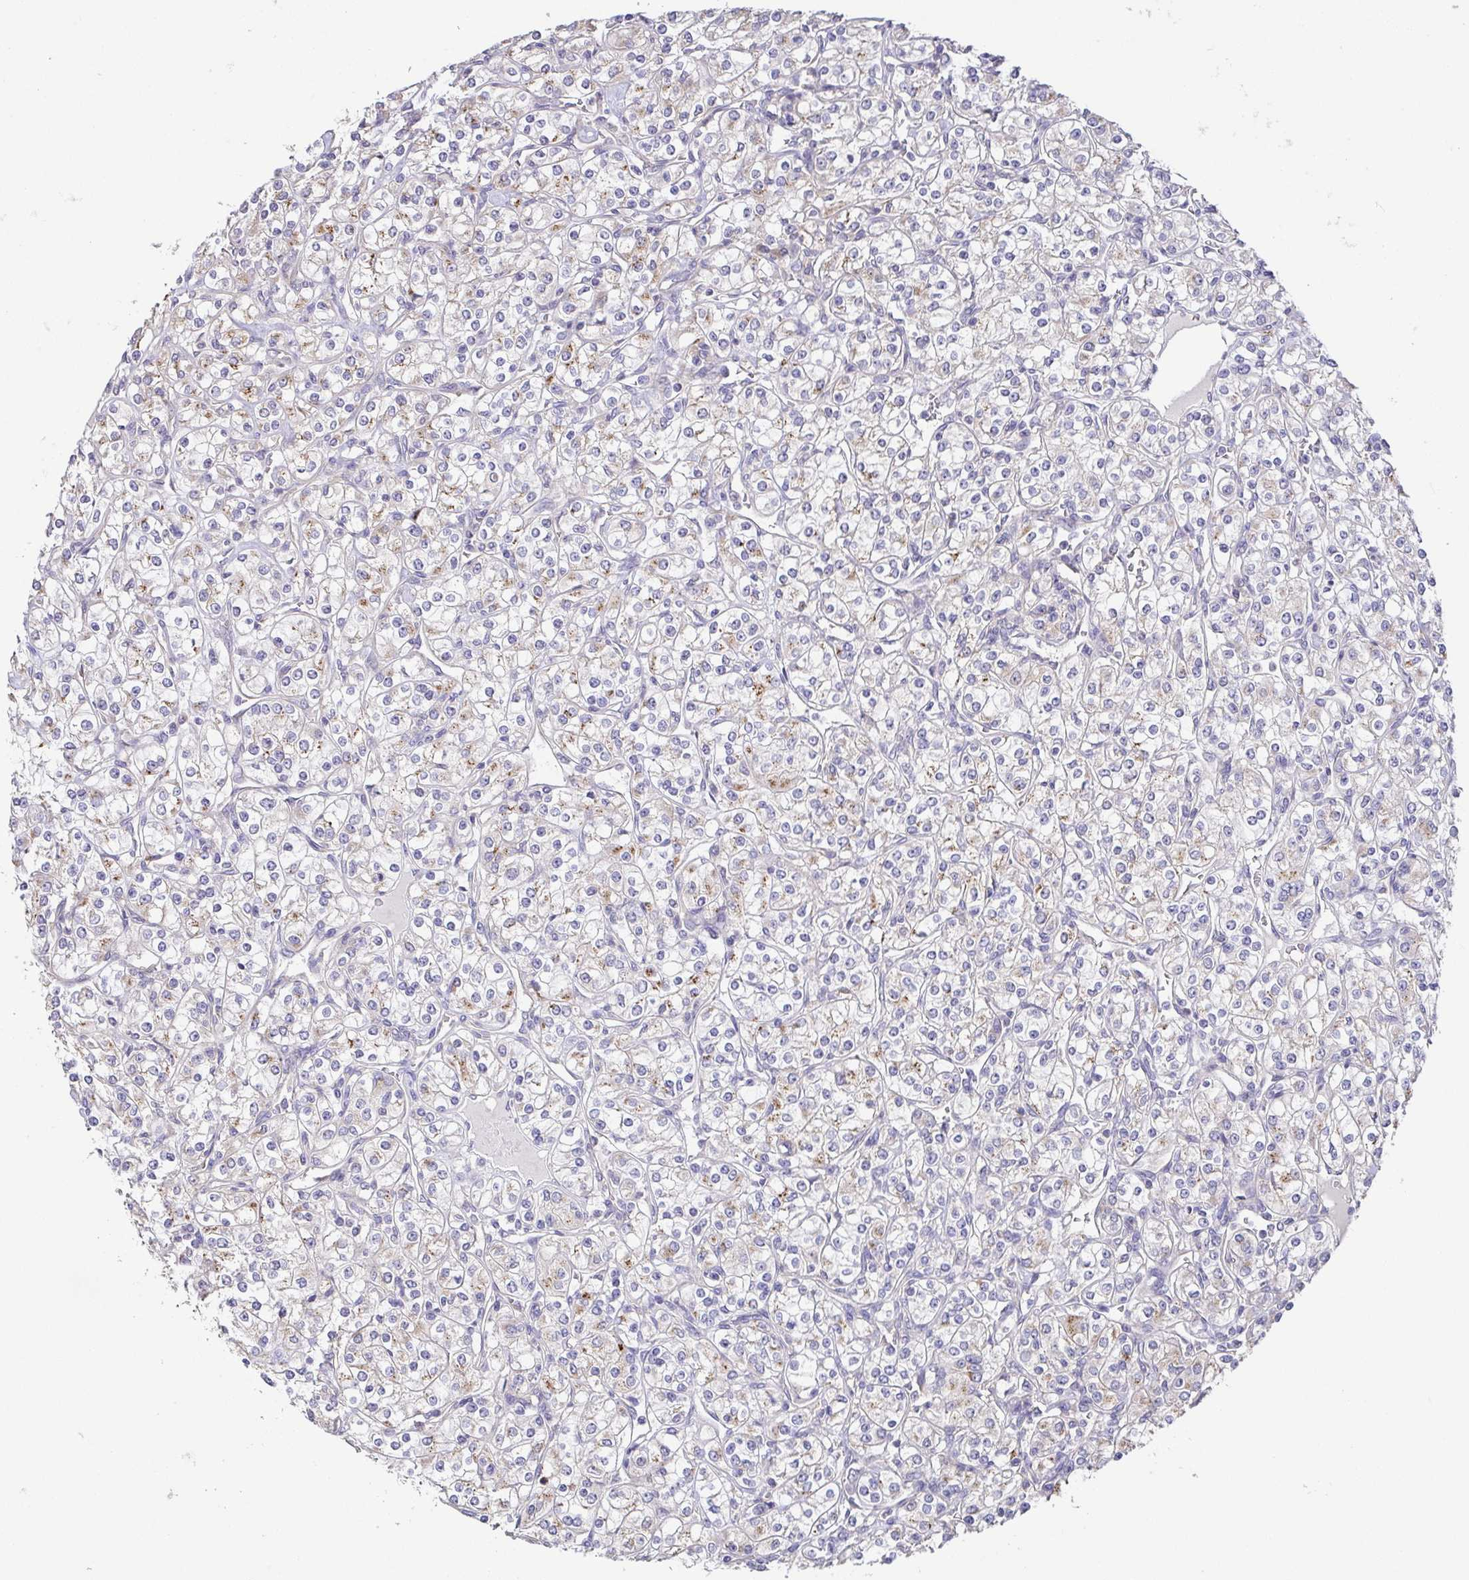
{"staining": {"intensity": "moderate", "quantity": "<25%", "location": "cytoplasmic/membranous"}, "tissue": "renal cancer", "cell_type": "Tumor cells", "image_type": "cancer", "snomed": [{"axis": "morphology", "description": "Adenocarcinoma, NOS"}, {"axis": "topography", "description": "Kidney"}], "caption": "Tumor cells exhibit low levels of moderate cytoplasmic/membranous positivity in approximately <25% of cells in human renal cancer.", "gene": "EIF3D", "patient": {"sex": "male", "age": 77}}